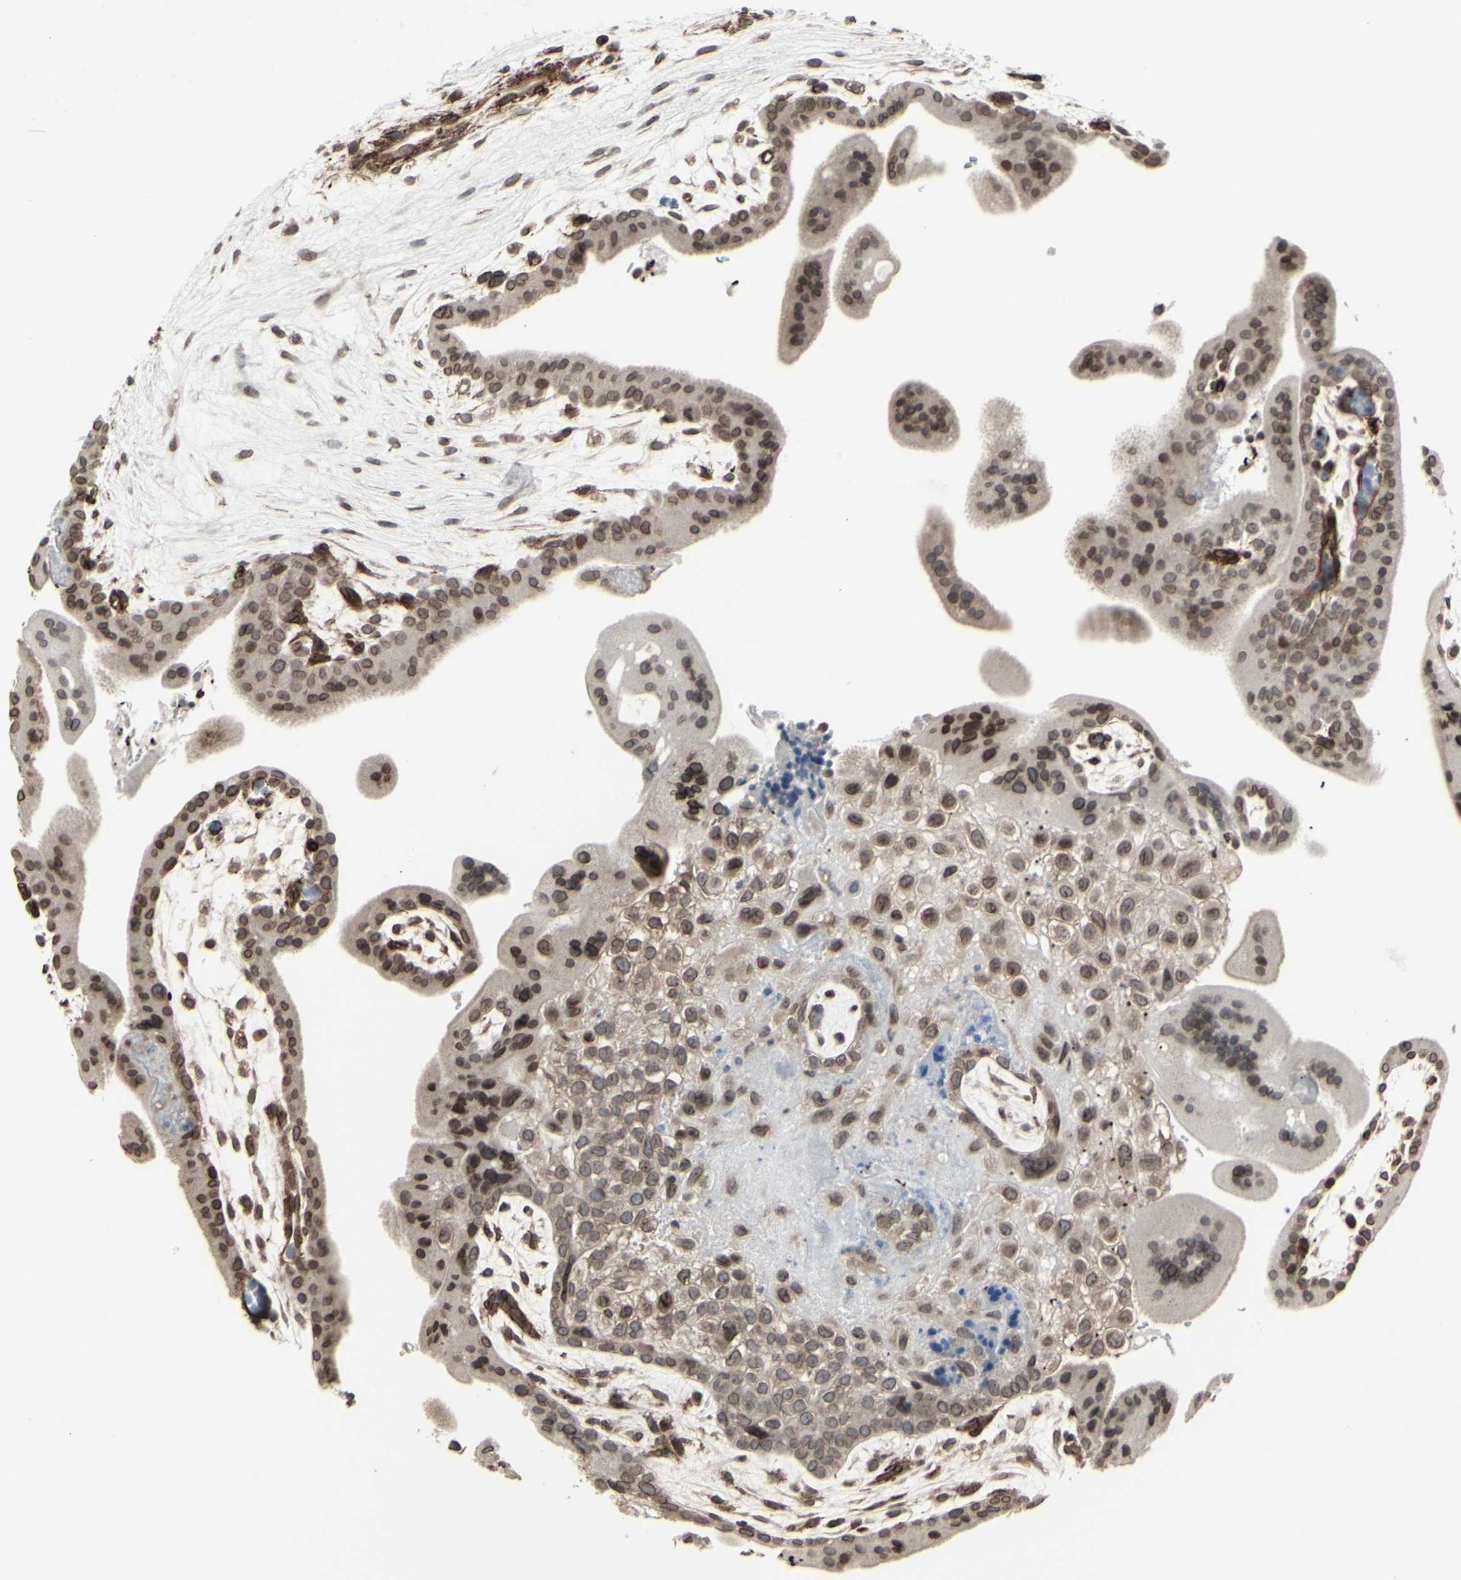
{"staining": {"intensity": "moderate", "quantity": ">75%", "location": "cytoplasmic/membranous,nuclear"}, "tissue": "placenta", "cell_type": "Trophoblastic cells", "image_type": "normal", "snomed": [{"axis": "morphology", "description": "Normal tissue, NOS"}, {"axis": "topography", "description": "Placenta"}], "caption": "Normal placenta reveals moderate cytoplasmic/membranous,nuclear staining in about >75% of trophoblastic cells, visualized by immunohistochemistry.", "gene": "DTX3L", "patient": {"sex": "female", "age": 35}}